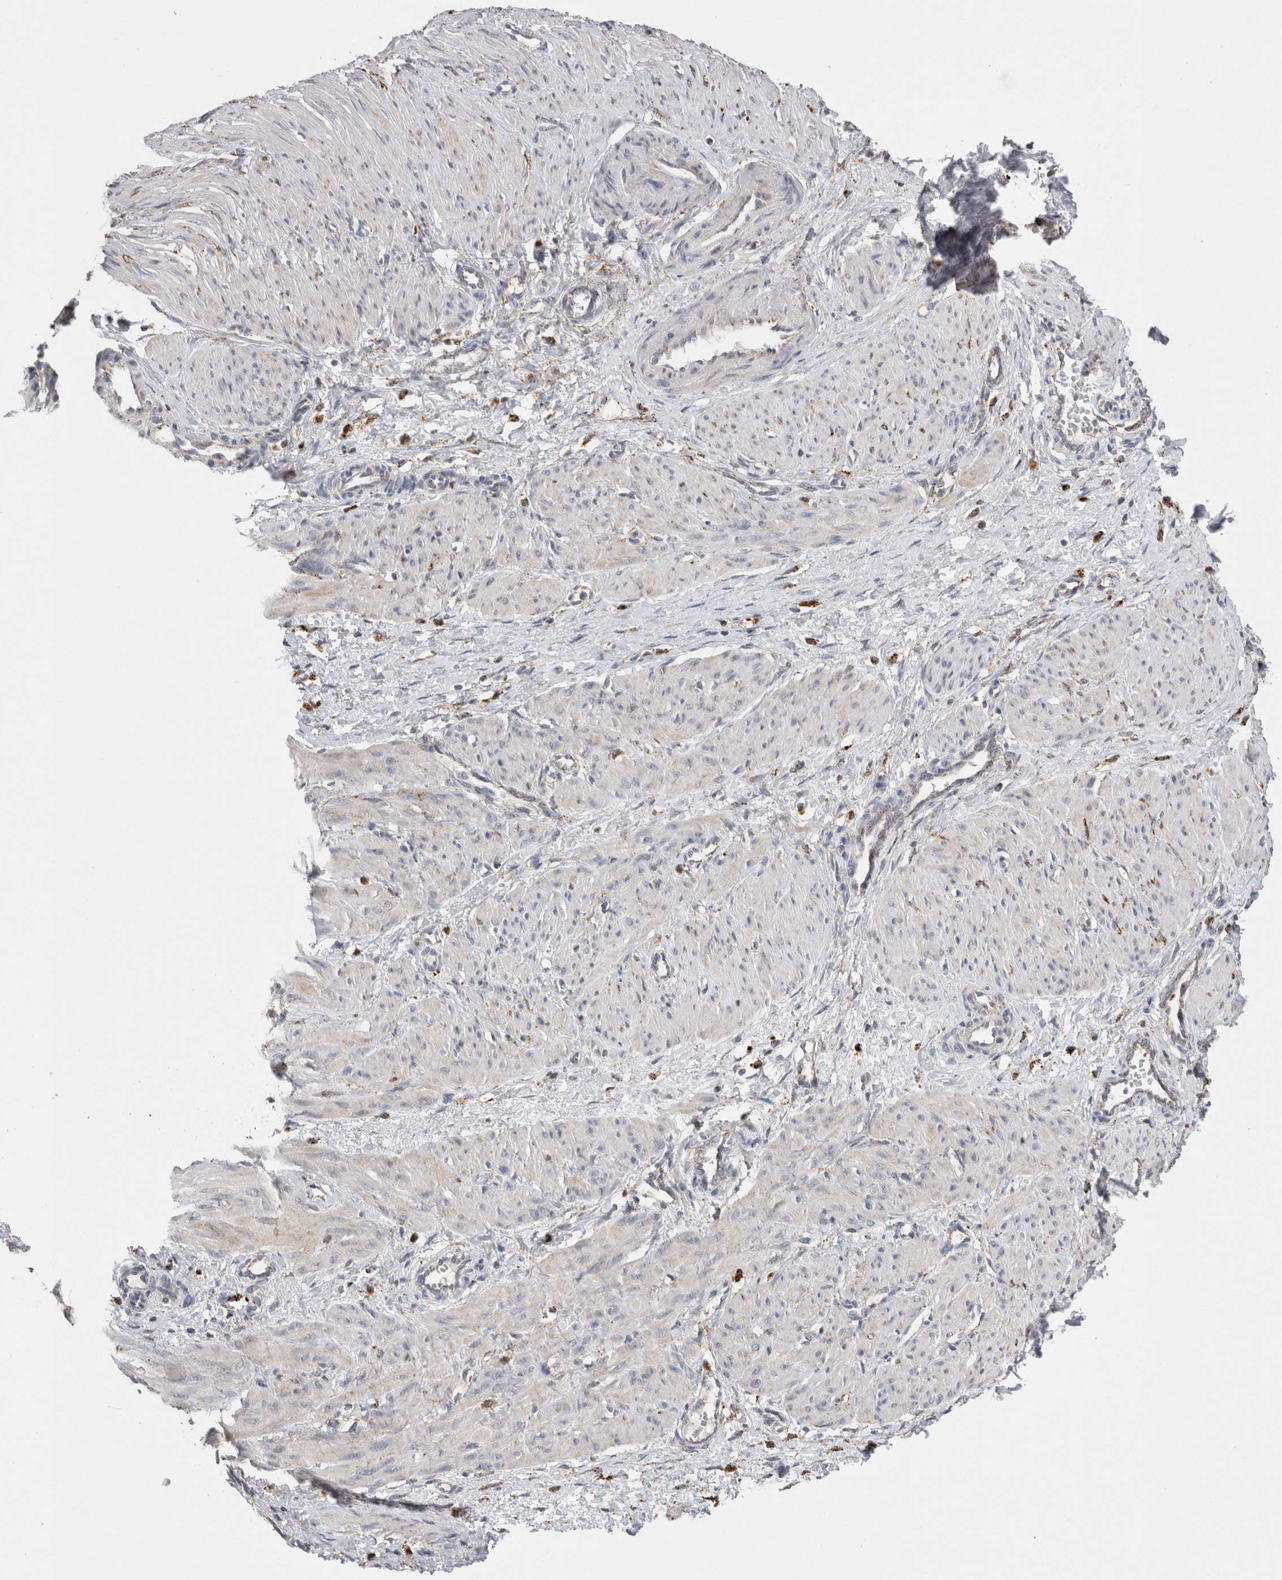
{"staining": {"intensity": "negative", "quantity": "none", "location": "none"}, "tissue": "smooth muscle", "cell_type": "Smooth muscle cells", "image_type": "normal", "snomed": [{"axis": "morphology", "description": "Normal tissue, NOS"}, {"axis": "topography", "description": "Endometrium"}], "caption": "This is an immunohistochemistry (IHC) micrograph of unremarkable human smooth muscle. There is no positivity in smooth muscle cells.", "gene": "CTSA", "patient": {"sex": "female", "age": 33}}